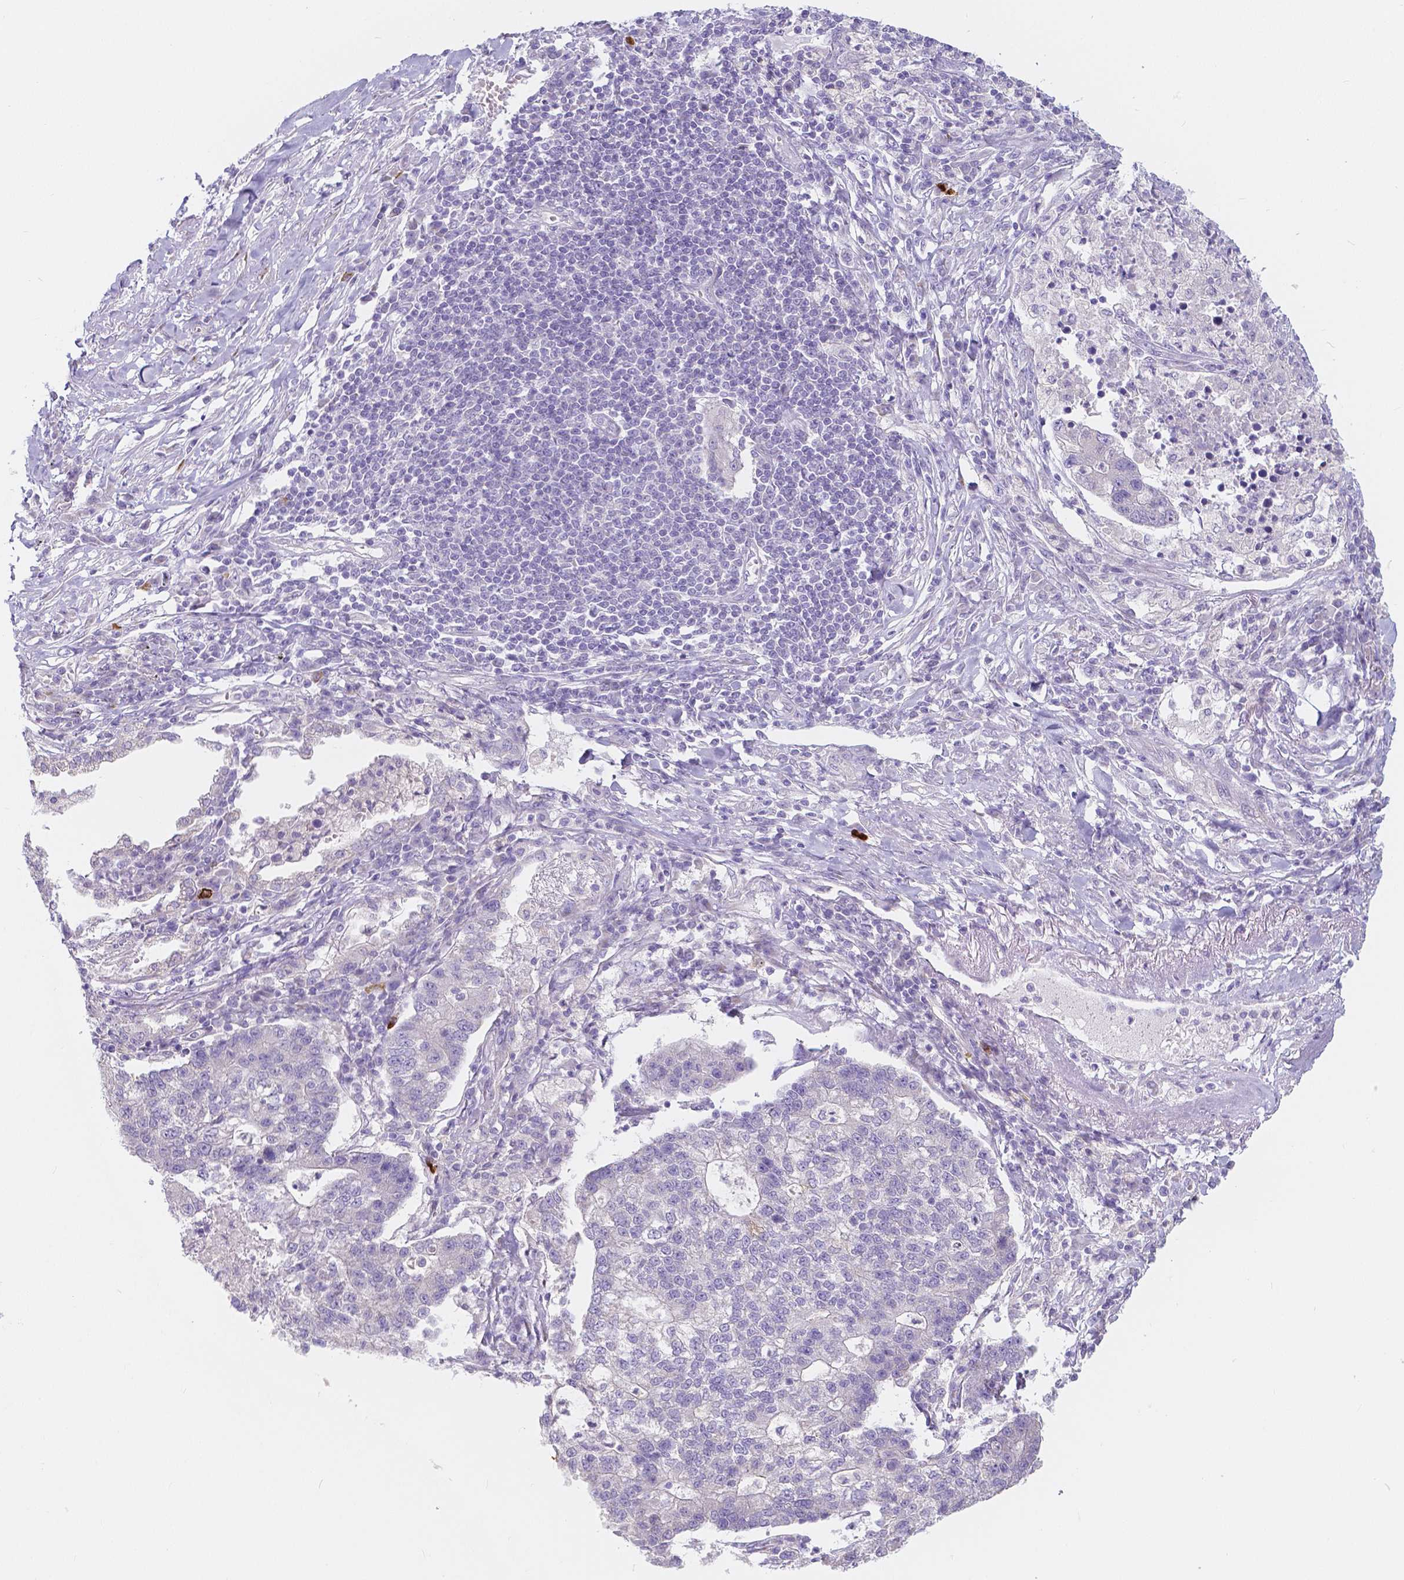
{"staining": {"intensity": "negative", "quantity": "none", "location": "none"}, "tissue": "lung cancer", "cell_type": "Tumor cells", "image_type": "cancer", "snomed": [{"axis": "morphology", "description": "Adenocarcinoma, NOS"}, {"axis": "topography", "description": "Lung"}], "caption": "Human lung adenocarcinoma stained for a protein using immunohistochemistry shows no expression in tumor cells.", "gene": "RNF186", "patient": {"sex": "male", "age": 57}}